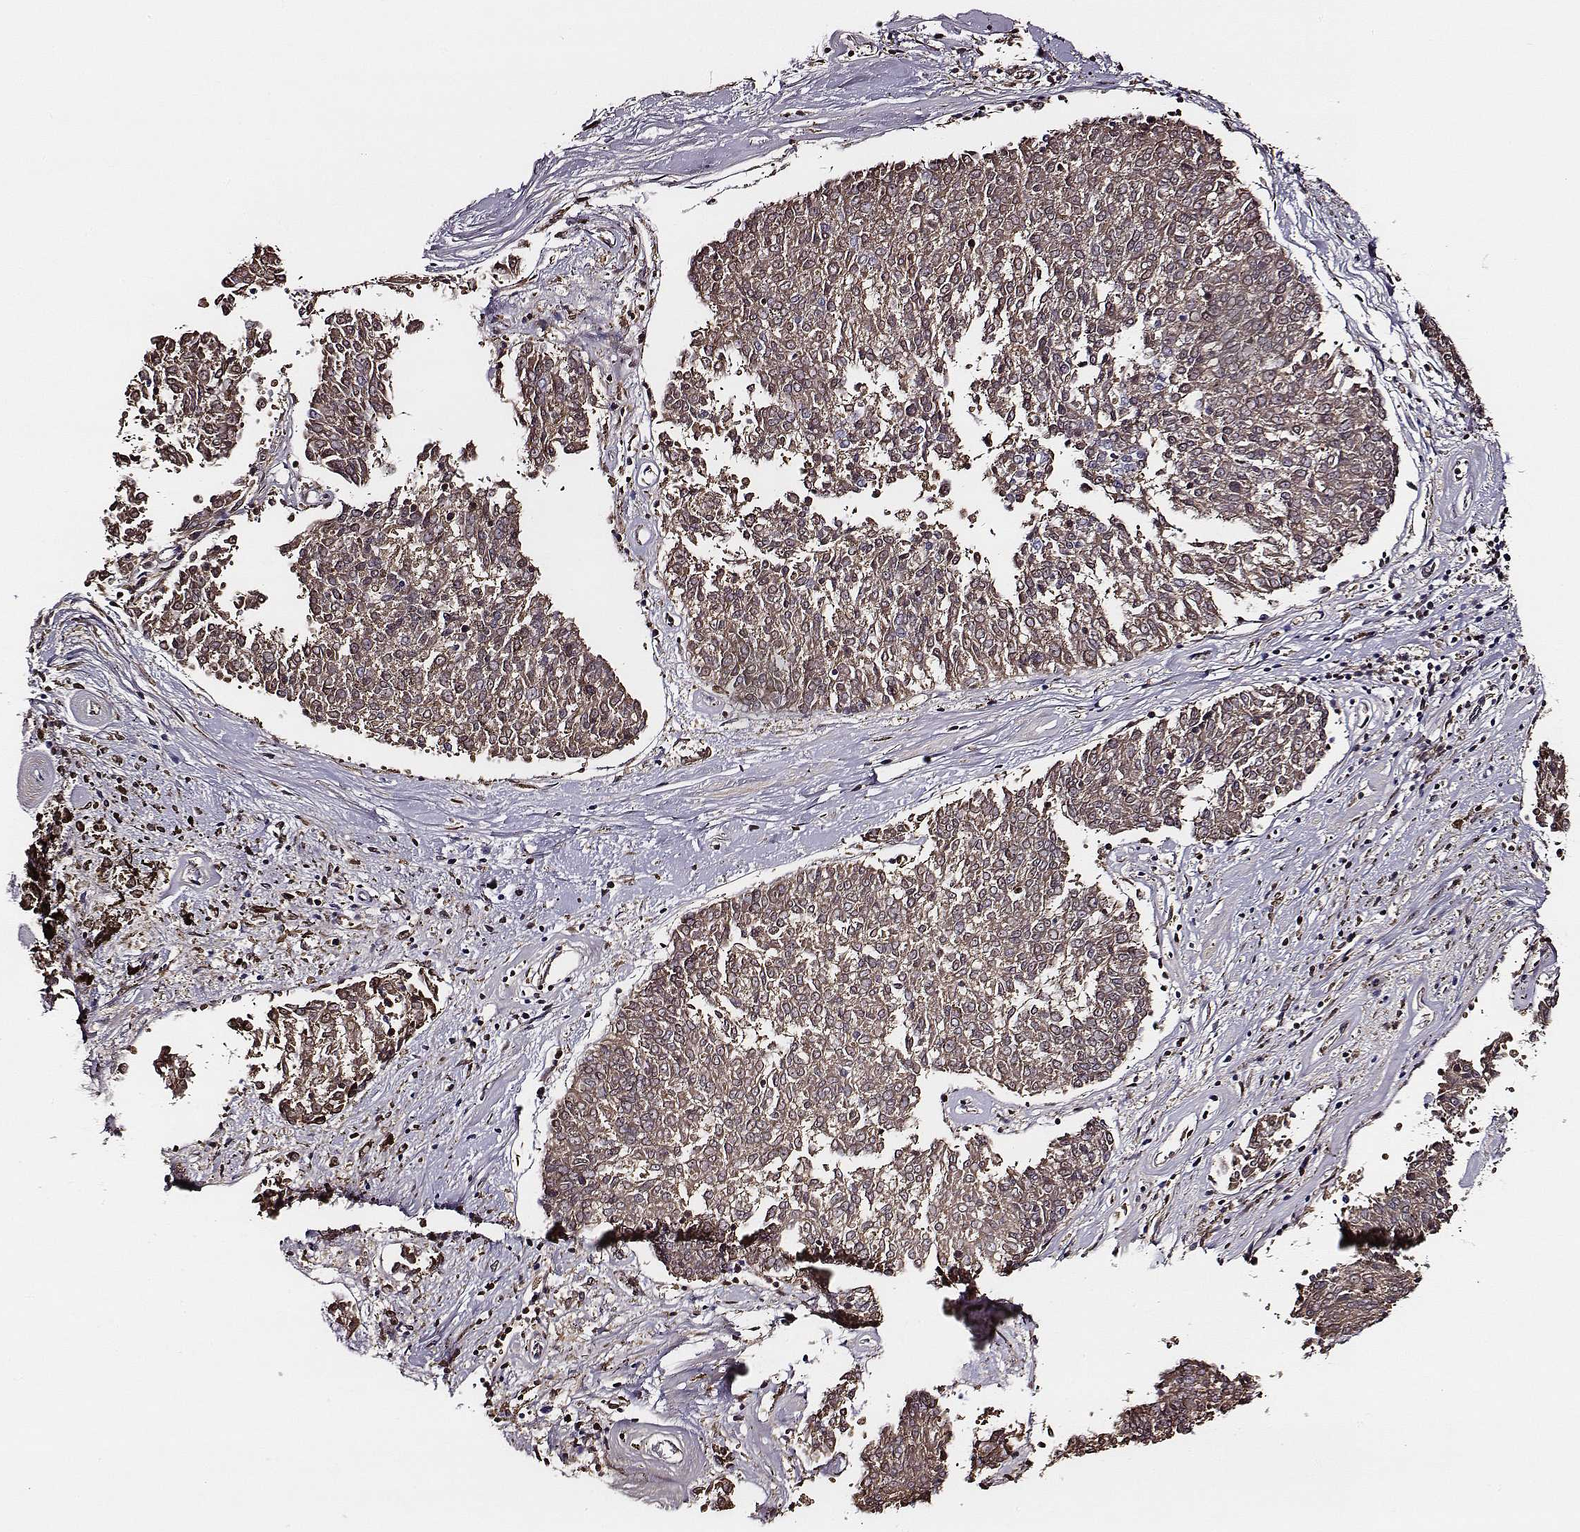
{"staining": {"intensity": "moderate", "quantity": ">75%", "location": "cytoplasmic/membranous"}, "tissue": "melanoma", "cell_type": "Tumor cells", "image_type": "cancer", "snomed": [{"axis": "morphology", "description": "Malignant melanoma, NOS"}, {"axis": "topography", "description": "Skin"}], "caption": "This micrograph displays melanoma stained with immunohistochemistry (IHC) to label a protein in brown. The cytoplasmic/membranous of tumor cells show moderate positivity for the protein. Nuclei are counter-stained blue.", "gene": "TF", "patient": {"sex": "female", "age": 72}}